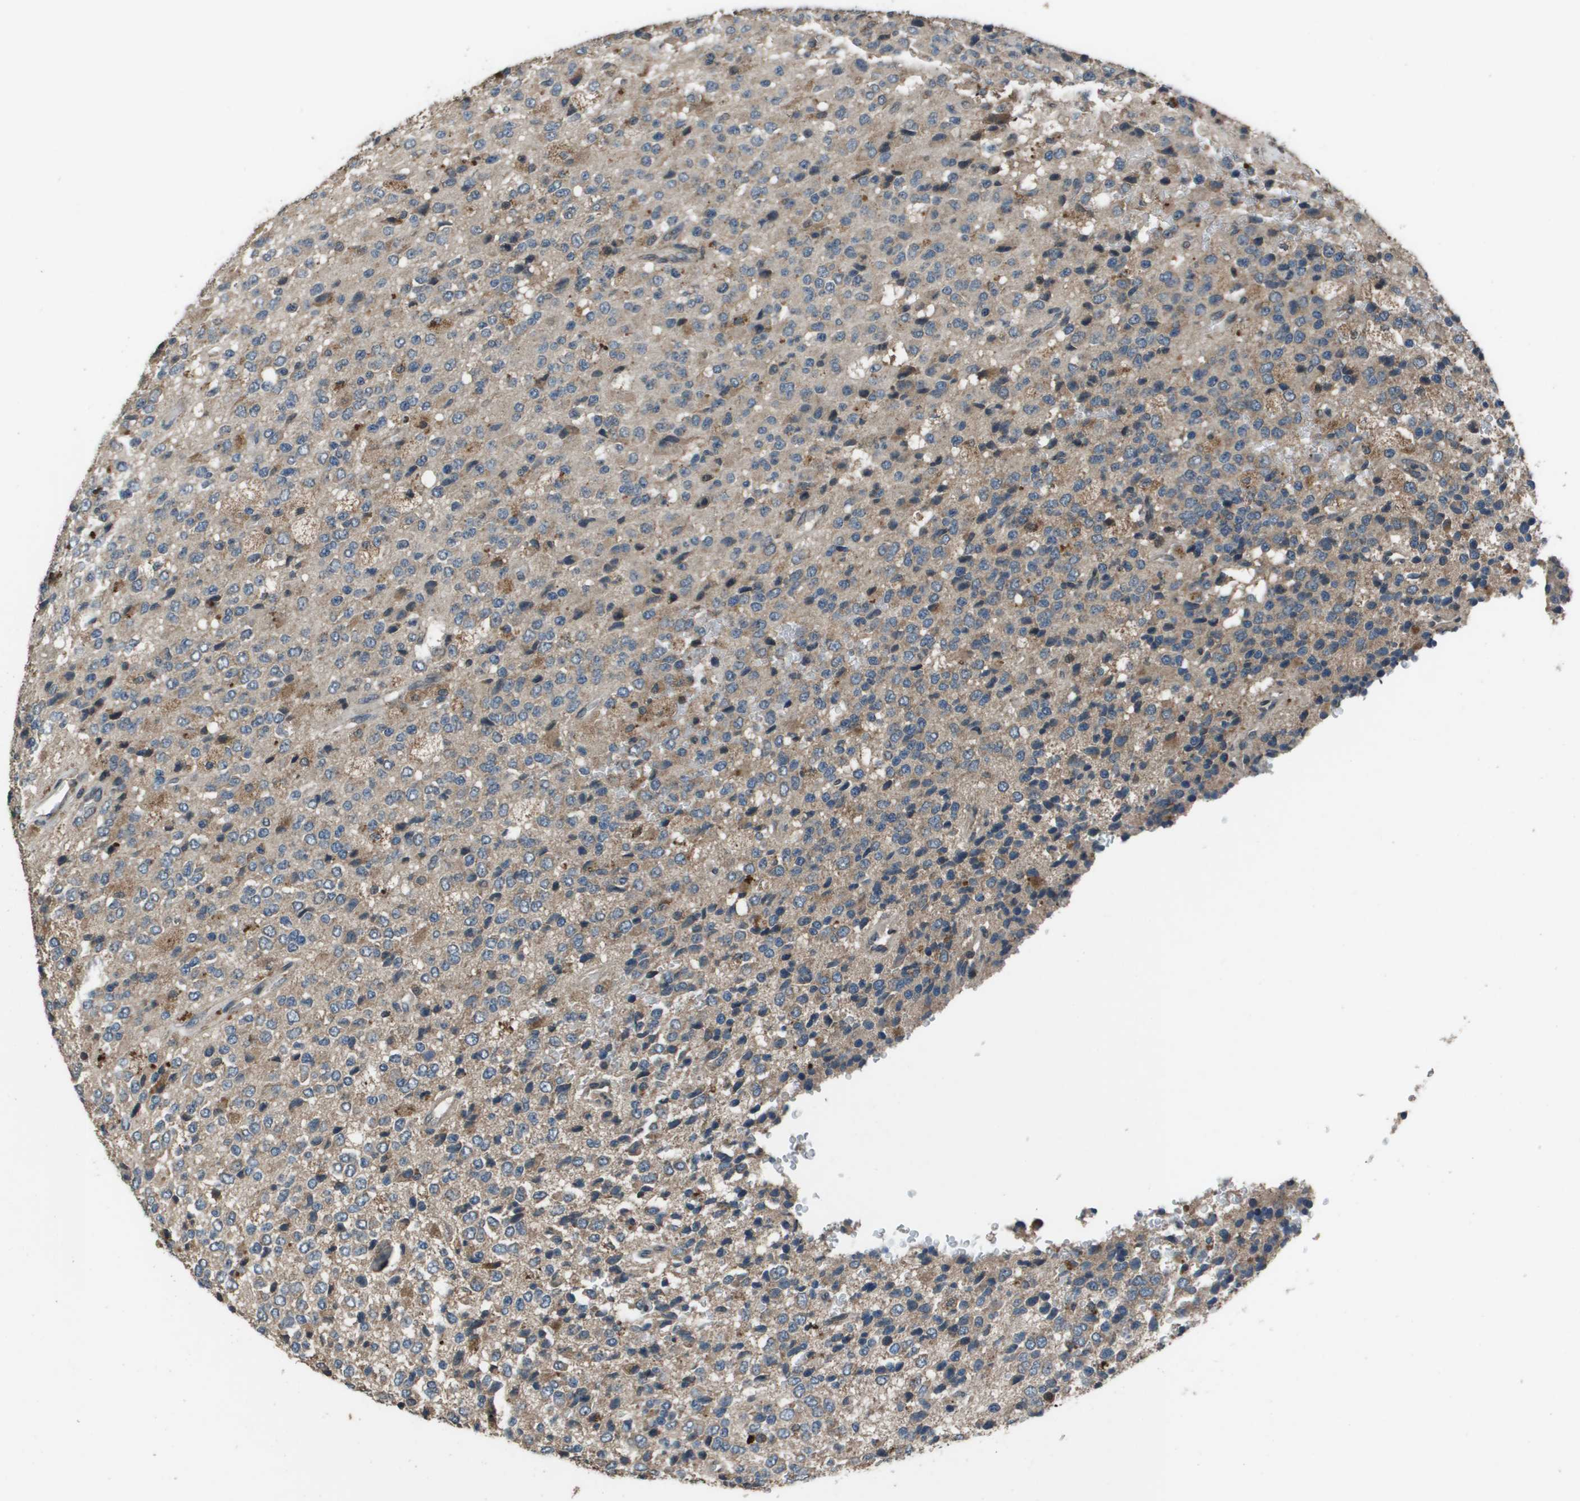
{"staining": {"intensity": "weak", "quantity": "25%-75%", "location": "cytoplasmic/membranous"}, "tissue": "glioma", "cell_type": "Tumor cells", "image_type": "cancer", "snomed": [{"axis": "morphology", "description": "Glioma, malignant, High grade"}, {"axis": "topography", "description": "pancreas cauda"}], "caption": "IHC histopathology image of neoplastic tissue: glioma stained using immunohistochemistry (IHC) exhibits low levels of weak protein expression localized specifically in the cytoplasmic/membranous of tumor cells, appearing as a cytoplasmic/membranous brown color.", "gene": "GOSR2", "patient": {"sex": "male", "age": 60}}